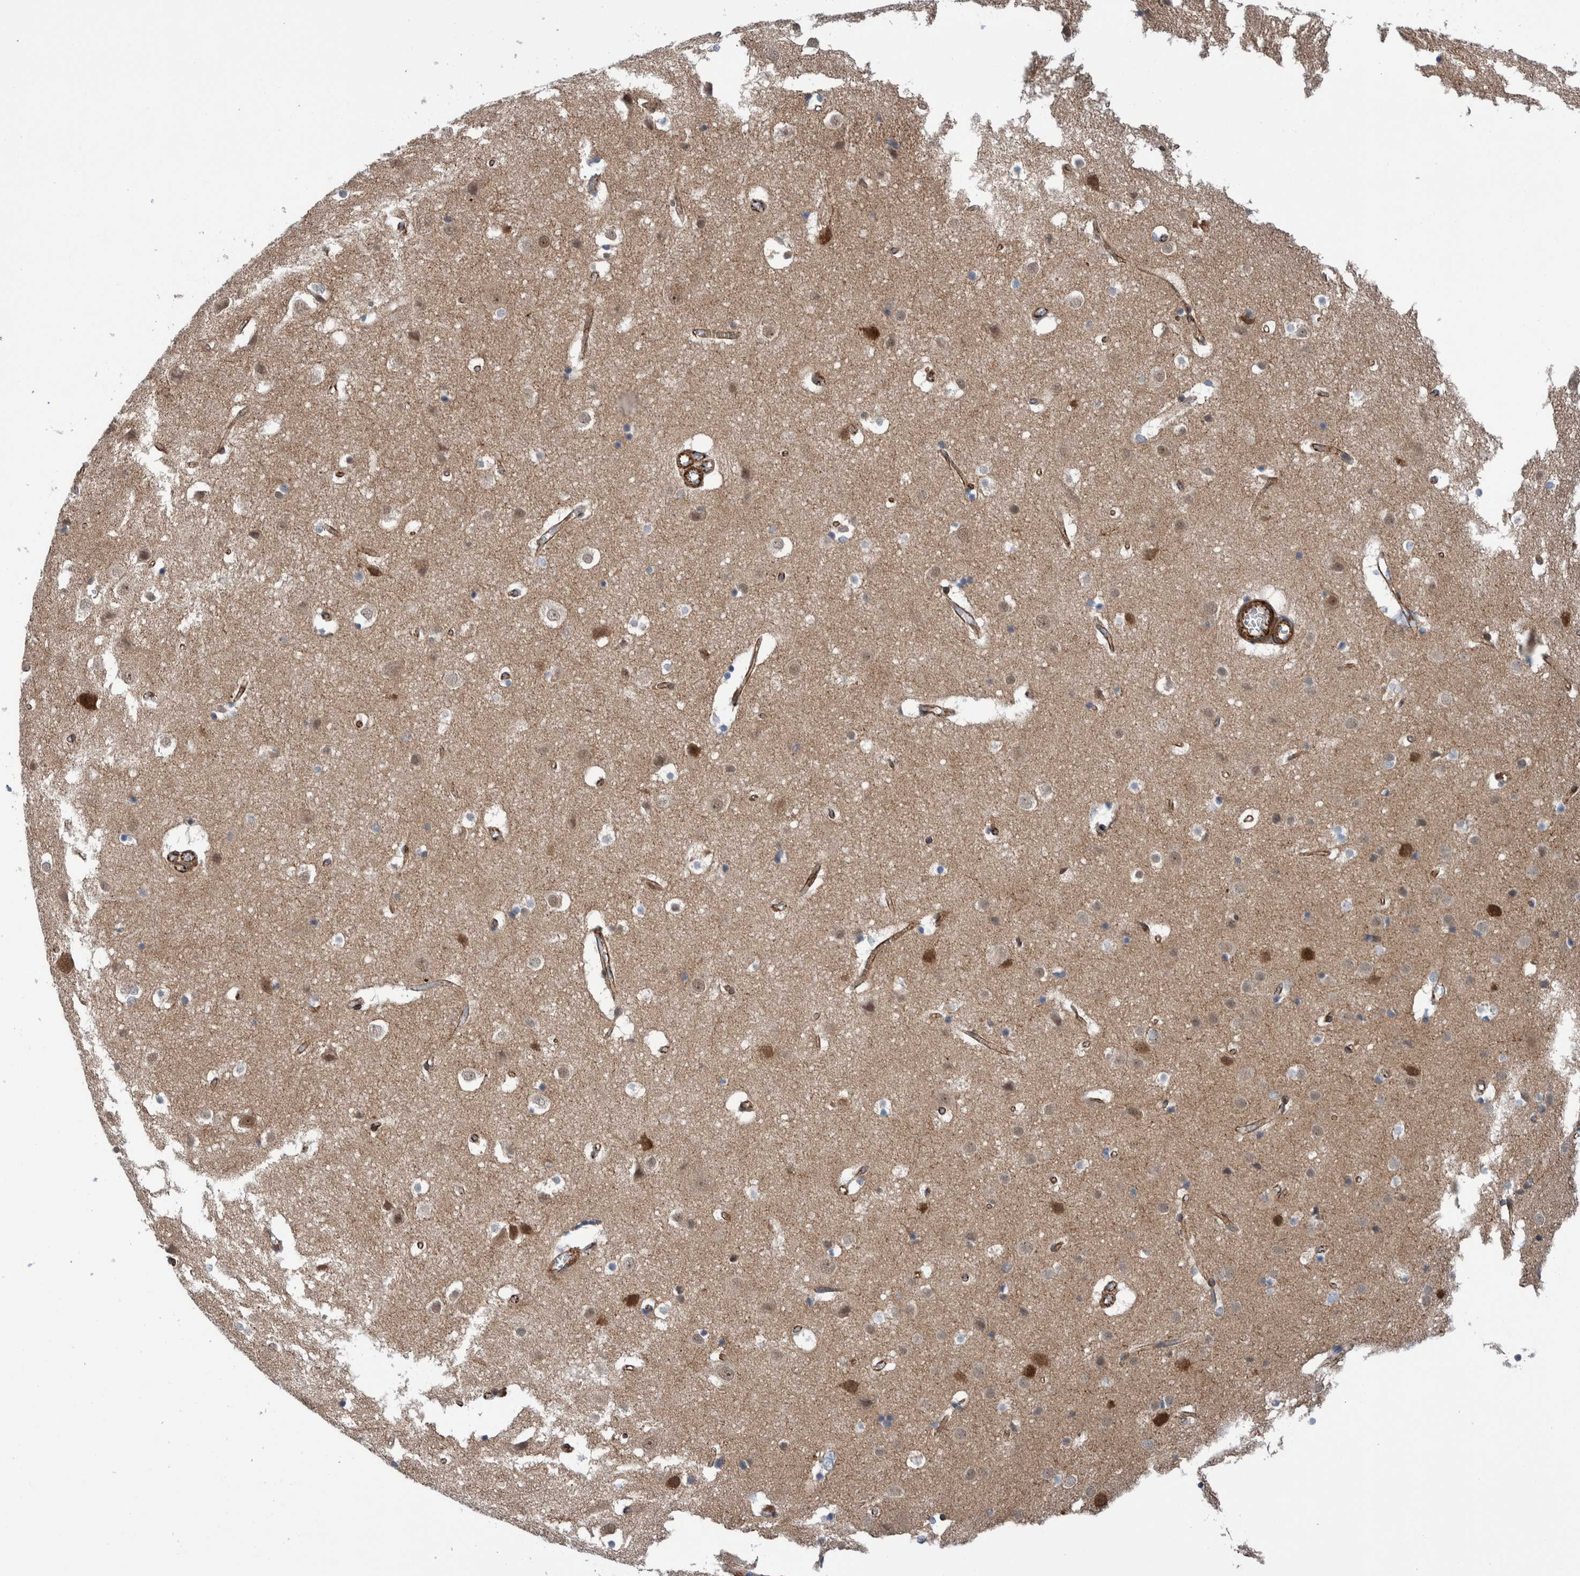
{"staining": {"intensity": "moderate", "quantity": ">75%", "location": "cytoplasmic/membranous"}, "tissue": "cerebral cortex", "cell_type": "Endothelial cells", "image_type": "normal", "snomed": [{"axis": "morphology", "description": "Normal tissue, NOS"}, {"axis": "topography", "description": "Cerebral cortex"}], "caption": "Immunohistochemical staining of benign cerebral cortex exhibits moderate cytoplasmic/membranous protein staining in about >75% of endothelial cells.", "gene": "ENSG00000262660", "patient": {"sex": "male", "age": 54}}